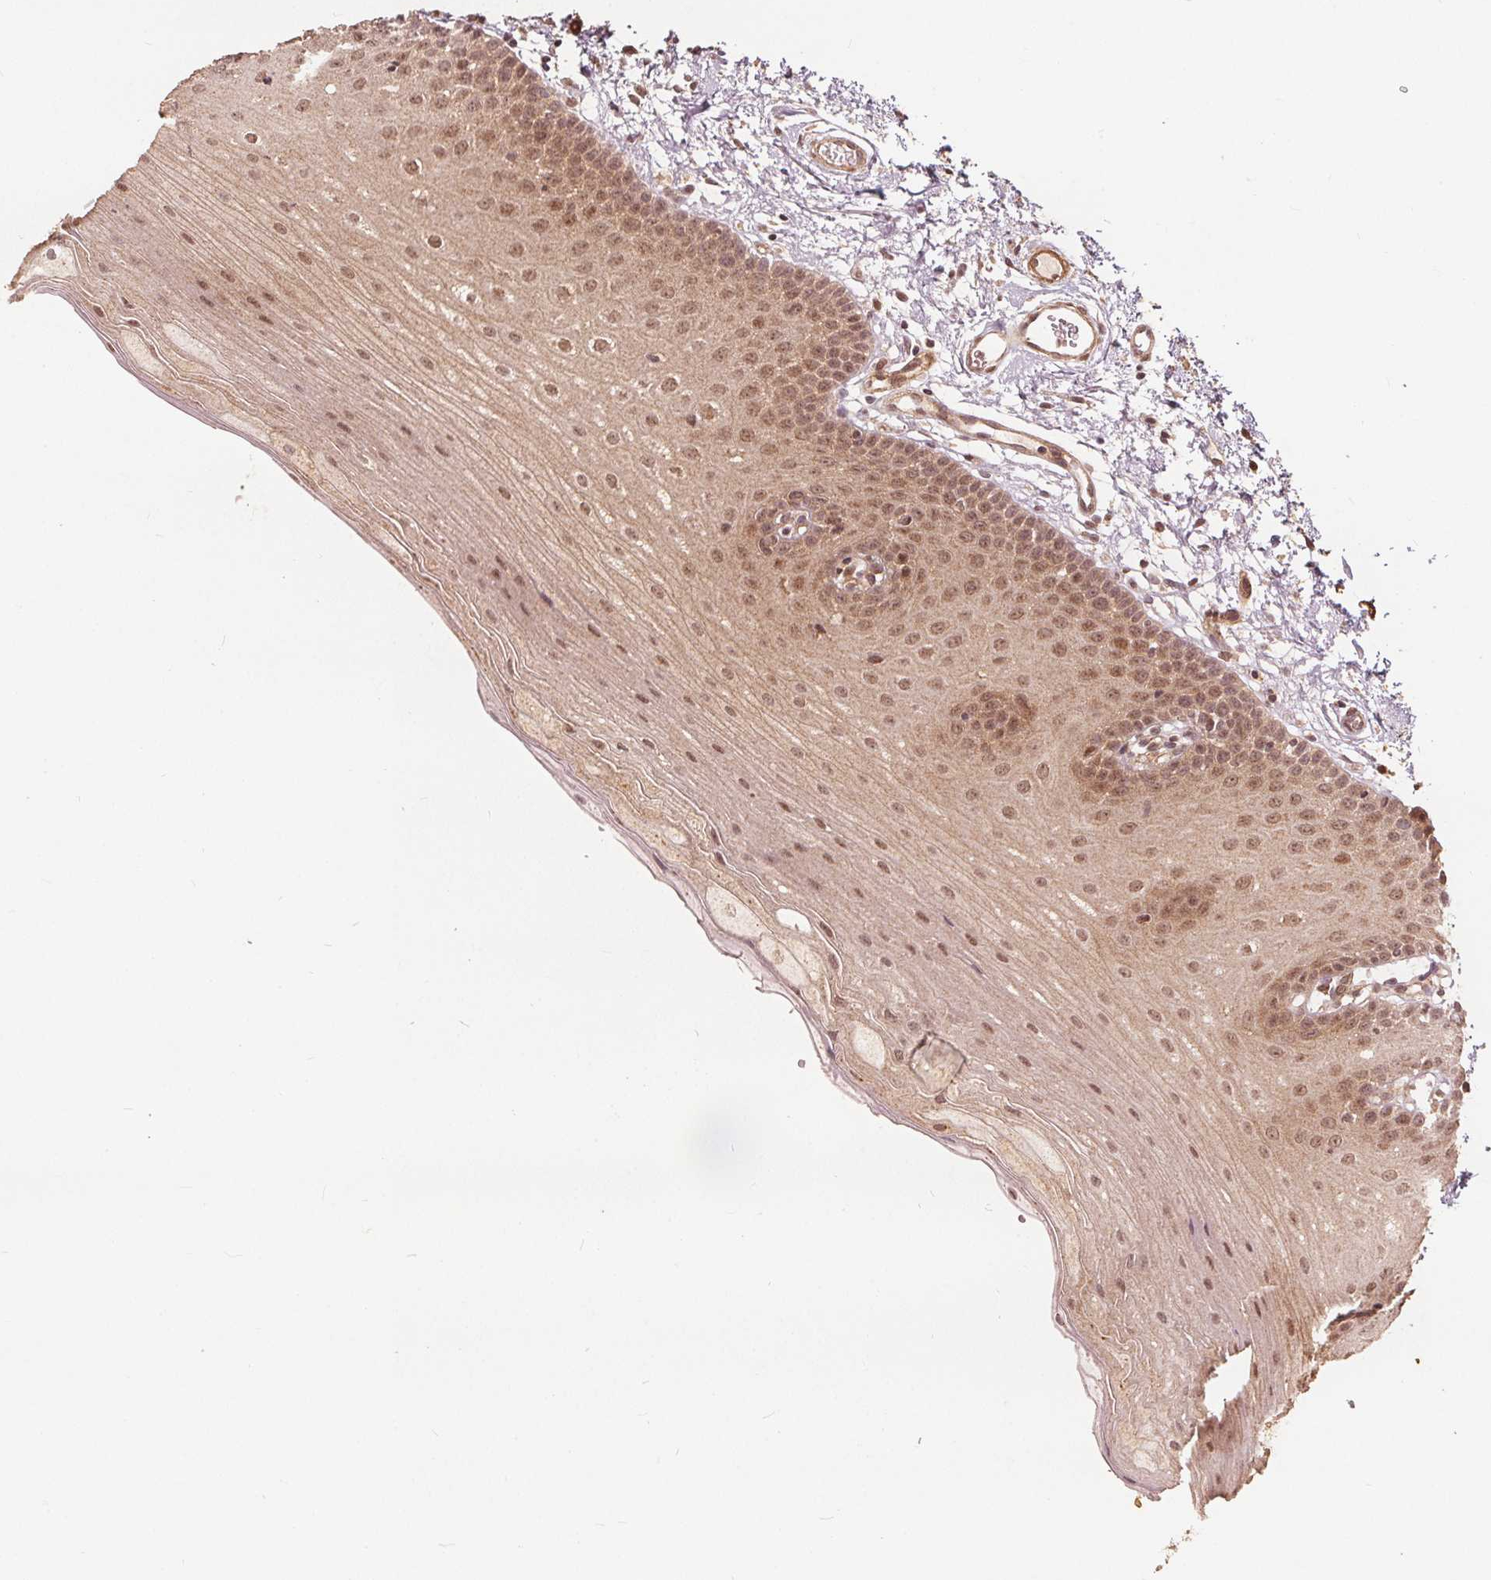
{"staining": {"intensity": "moderate", "quantity": ">75%", "location": "cytoplasmic/membranous,nuclear"}, "tissue": "oral mucosa", "cell_type": "Squamous epithelial cells", "image_type": "normal", "snomed": [{"axis": "morphology", "description": "Normal tissue, NOS"}, {"axis": "morphology", "description": "Adenocarcinoma, NOS"}, {"axis": "topography", "description": "Oral tissue"}, {"axis": "topography", "description": "Head-Neck"}], "caption": "DAB immunohistochemical staining of unremarkable oral mucosa shows moderate cytoplasmic/membranous,nuclear protein positivity in about >75% of squamous epithelial cells. (DAB (3,3'-diaminobenzidine) IHC with brightfield microscopy, high magnification).", "gene": "PPP1CB", "patient": {"sex": "female", "age": 57}}